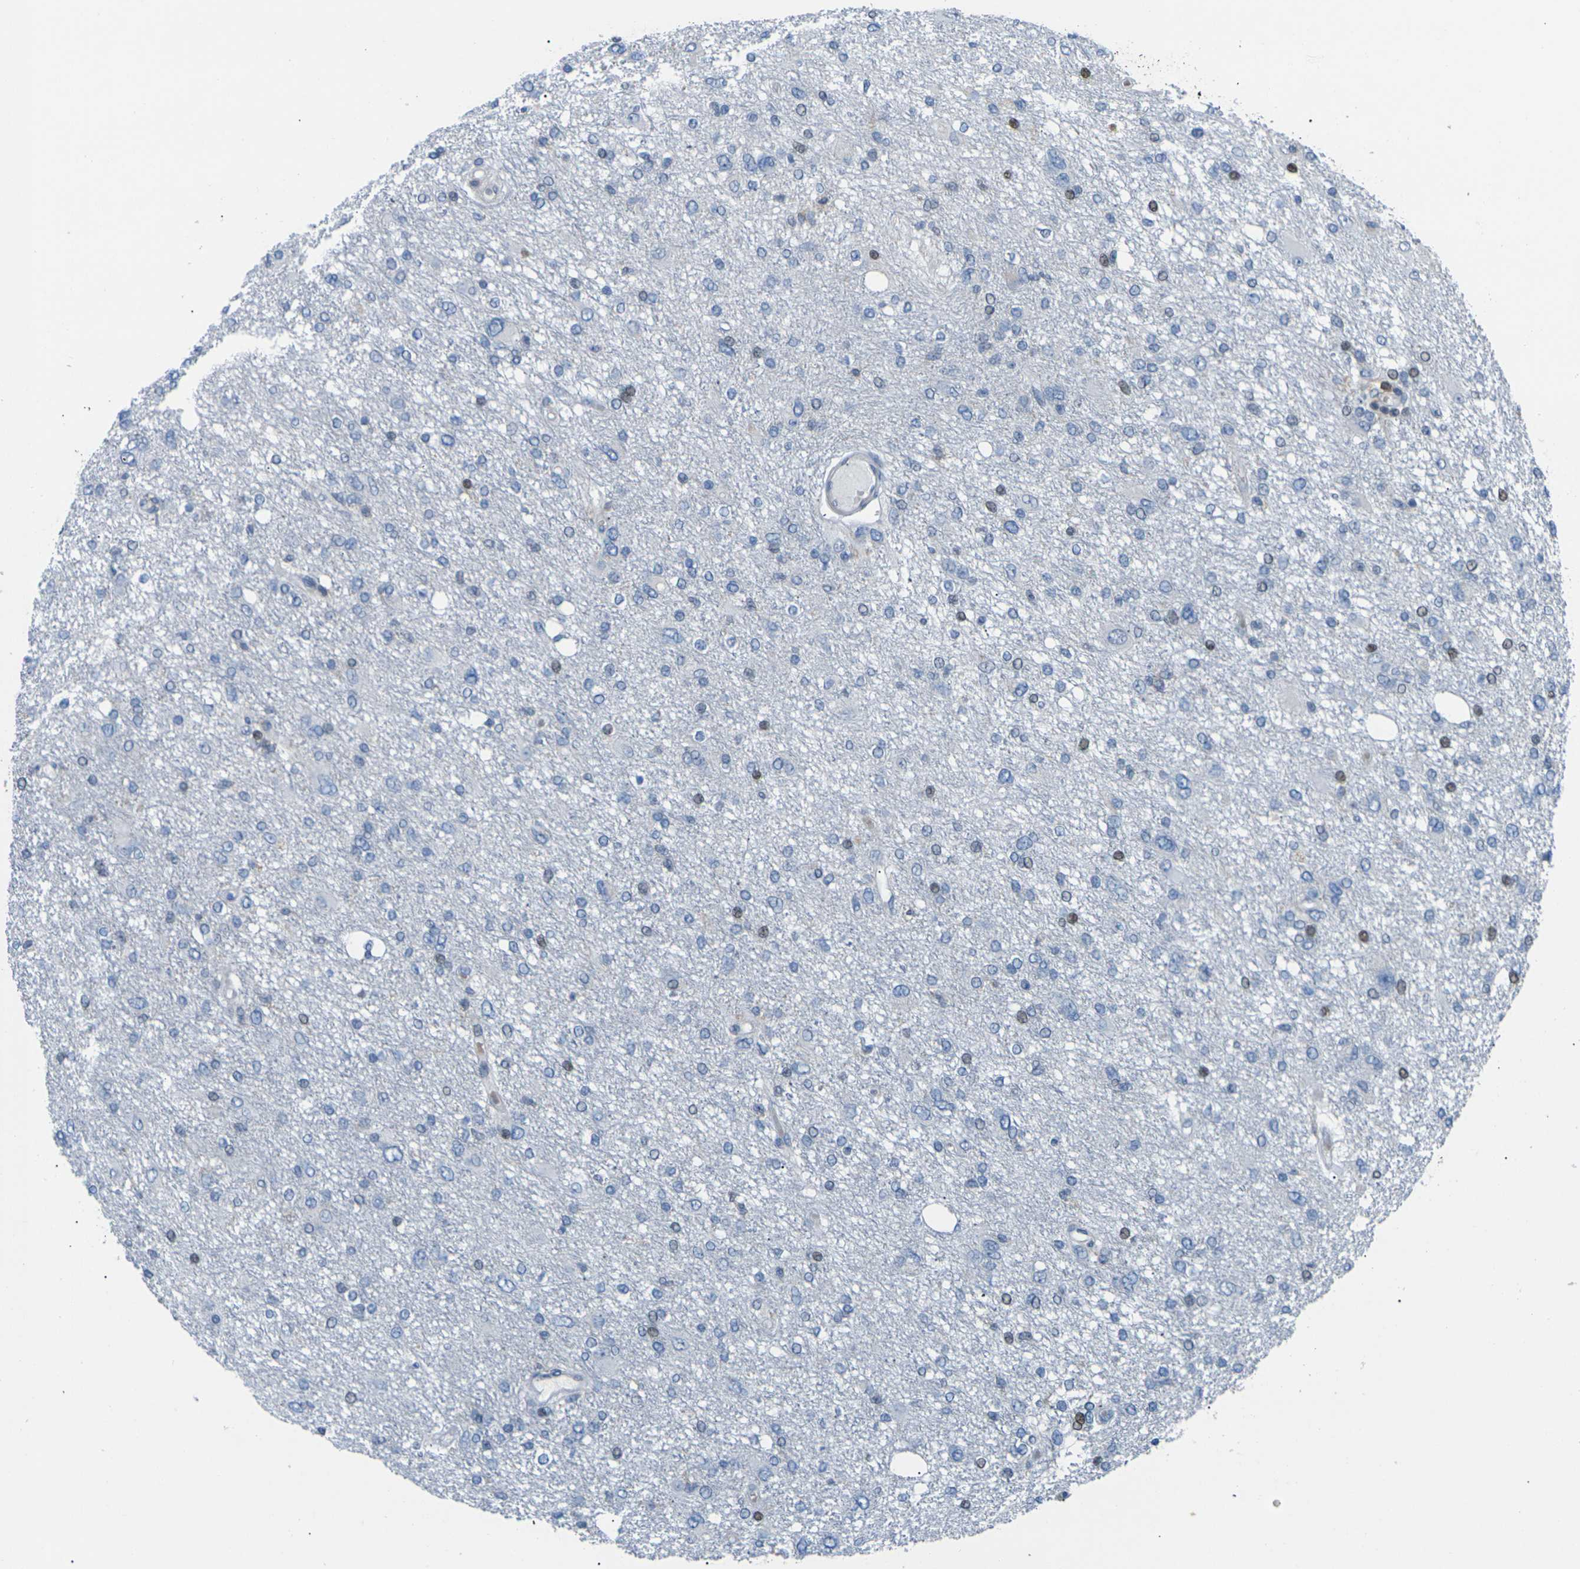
{"staining": {"intensity": "strong", "quantity": "<25%", "location": "nuclear"}, "tissue": "glioma", "cell_type": "Tumor cells", "image_type": "cancer", "snomed": [{"axis": "morphology", "description": "Glioma, malignant, High grade"}, {"axis": "topography", "description": "Brain"}], "caption": "There is medium levels of strong nuclear positivity in tumor cells of glioma, as demonstrated by immunohistochemical staining (brown color).", "gene": "RPS6KA3", "patient": {"sex": "female", "age": 59}}